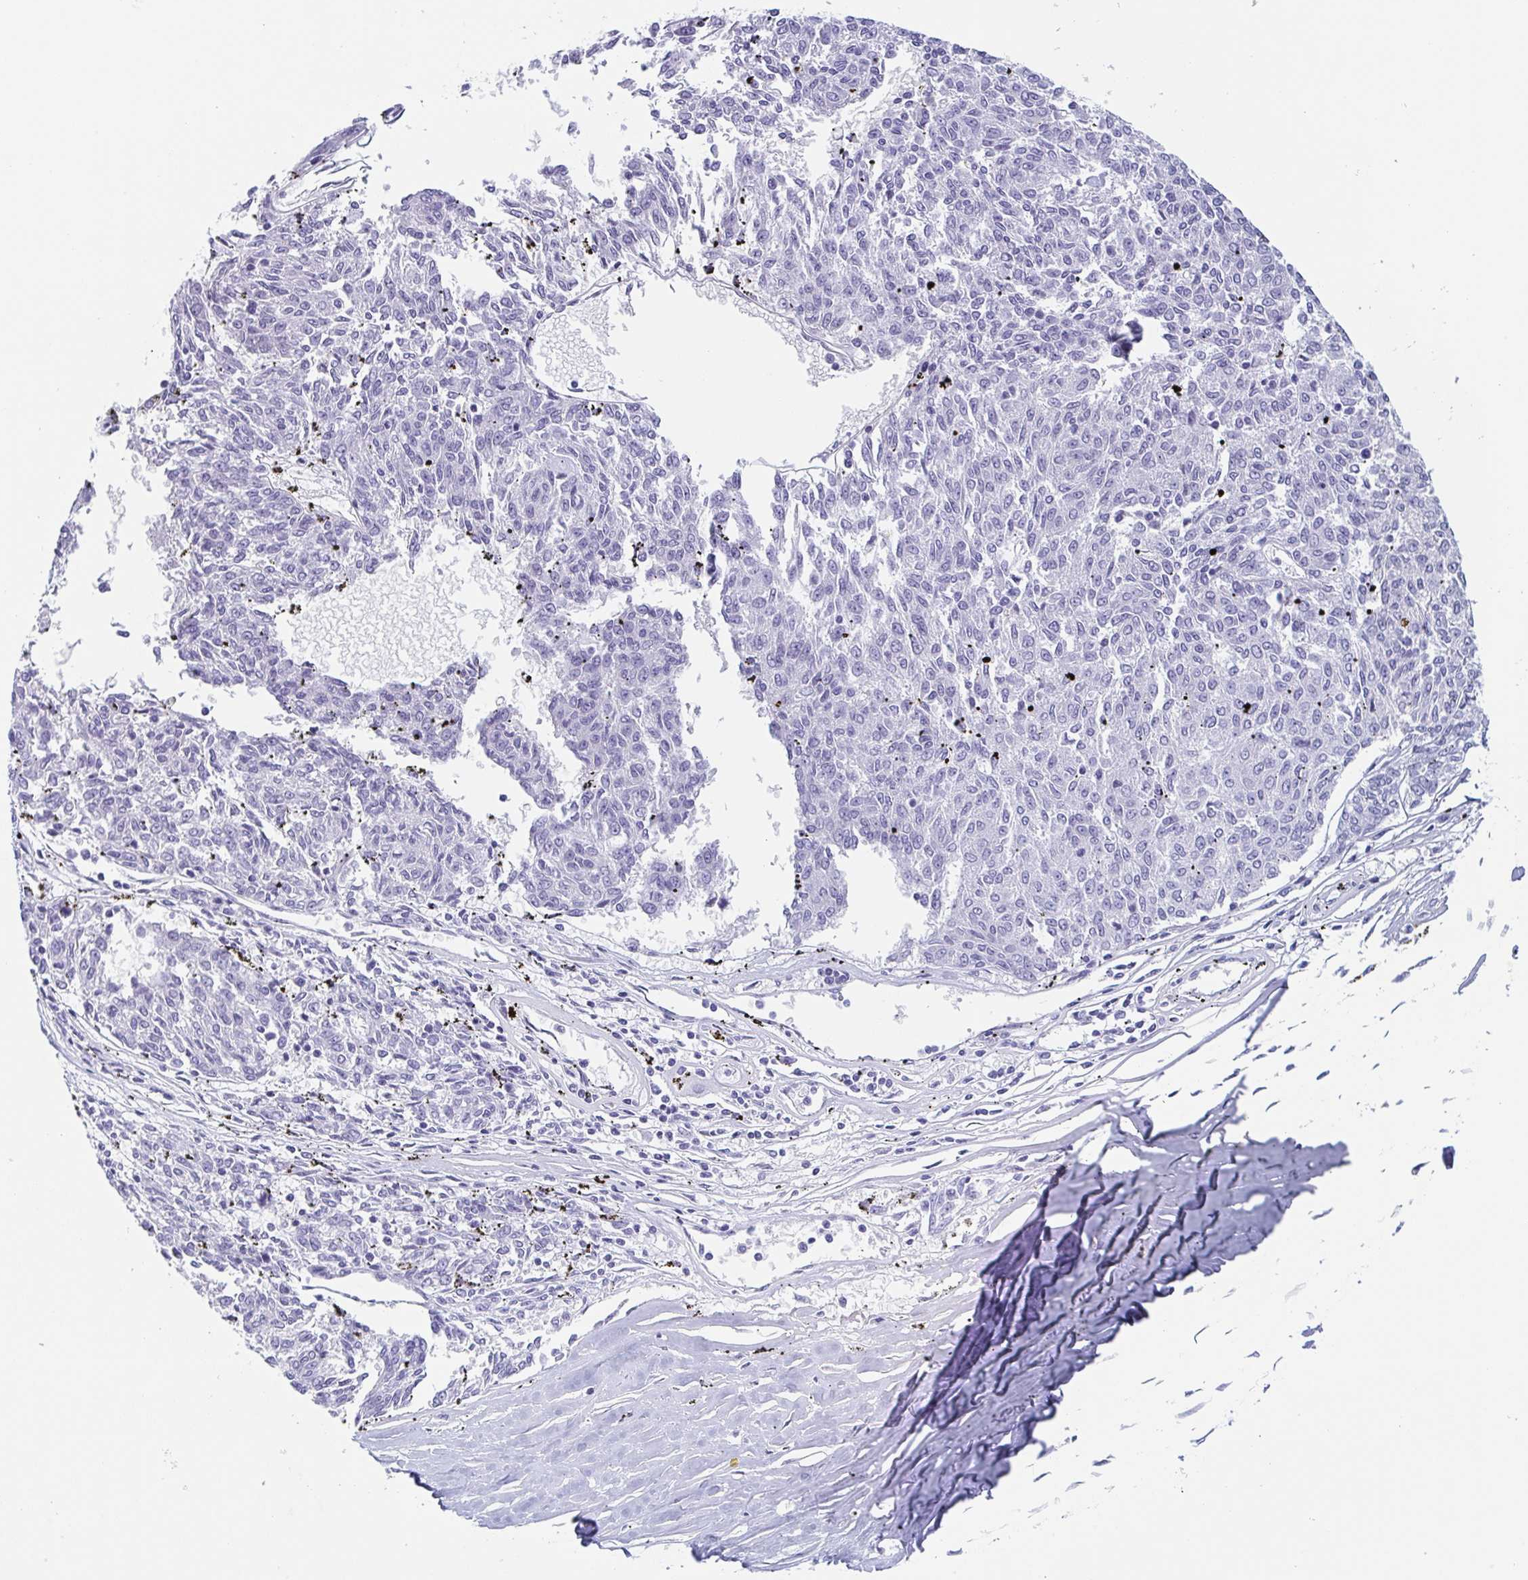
{"staining": {"intensity": "negative", "quantity": "none", "location": "none"}, "tissue": "melanoma", "cell_type": "Tumor cells", "image_type": "cancer", "snomed": [{"axis": "morphology", "description": "Malignant melanoma, NOS"}, {"axis": "topography", "description": "Skin"}], "caption": "High magnification brightfield microscopy of melanoma stained with DAB (3,3'-diaminobenzidine) (brown) and counterstained with hematoxylin (blue): tumor cells show no significant expression.", "gene": "TAGLN3", "patient": {"sex": "female", "age": 72}}